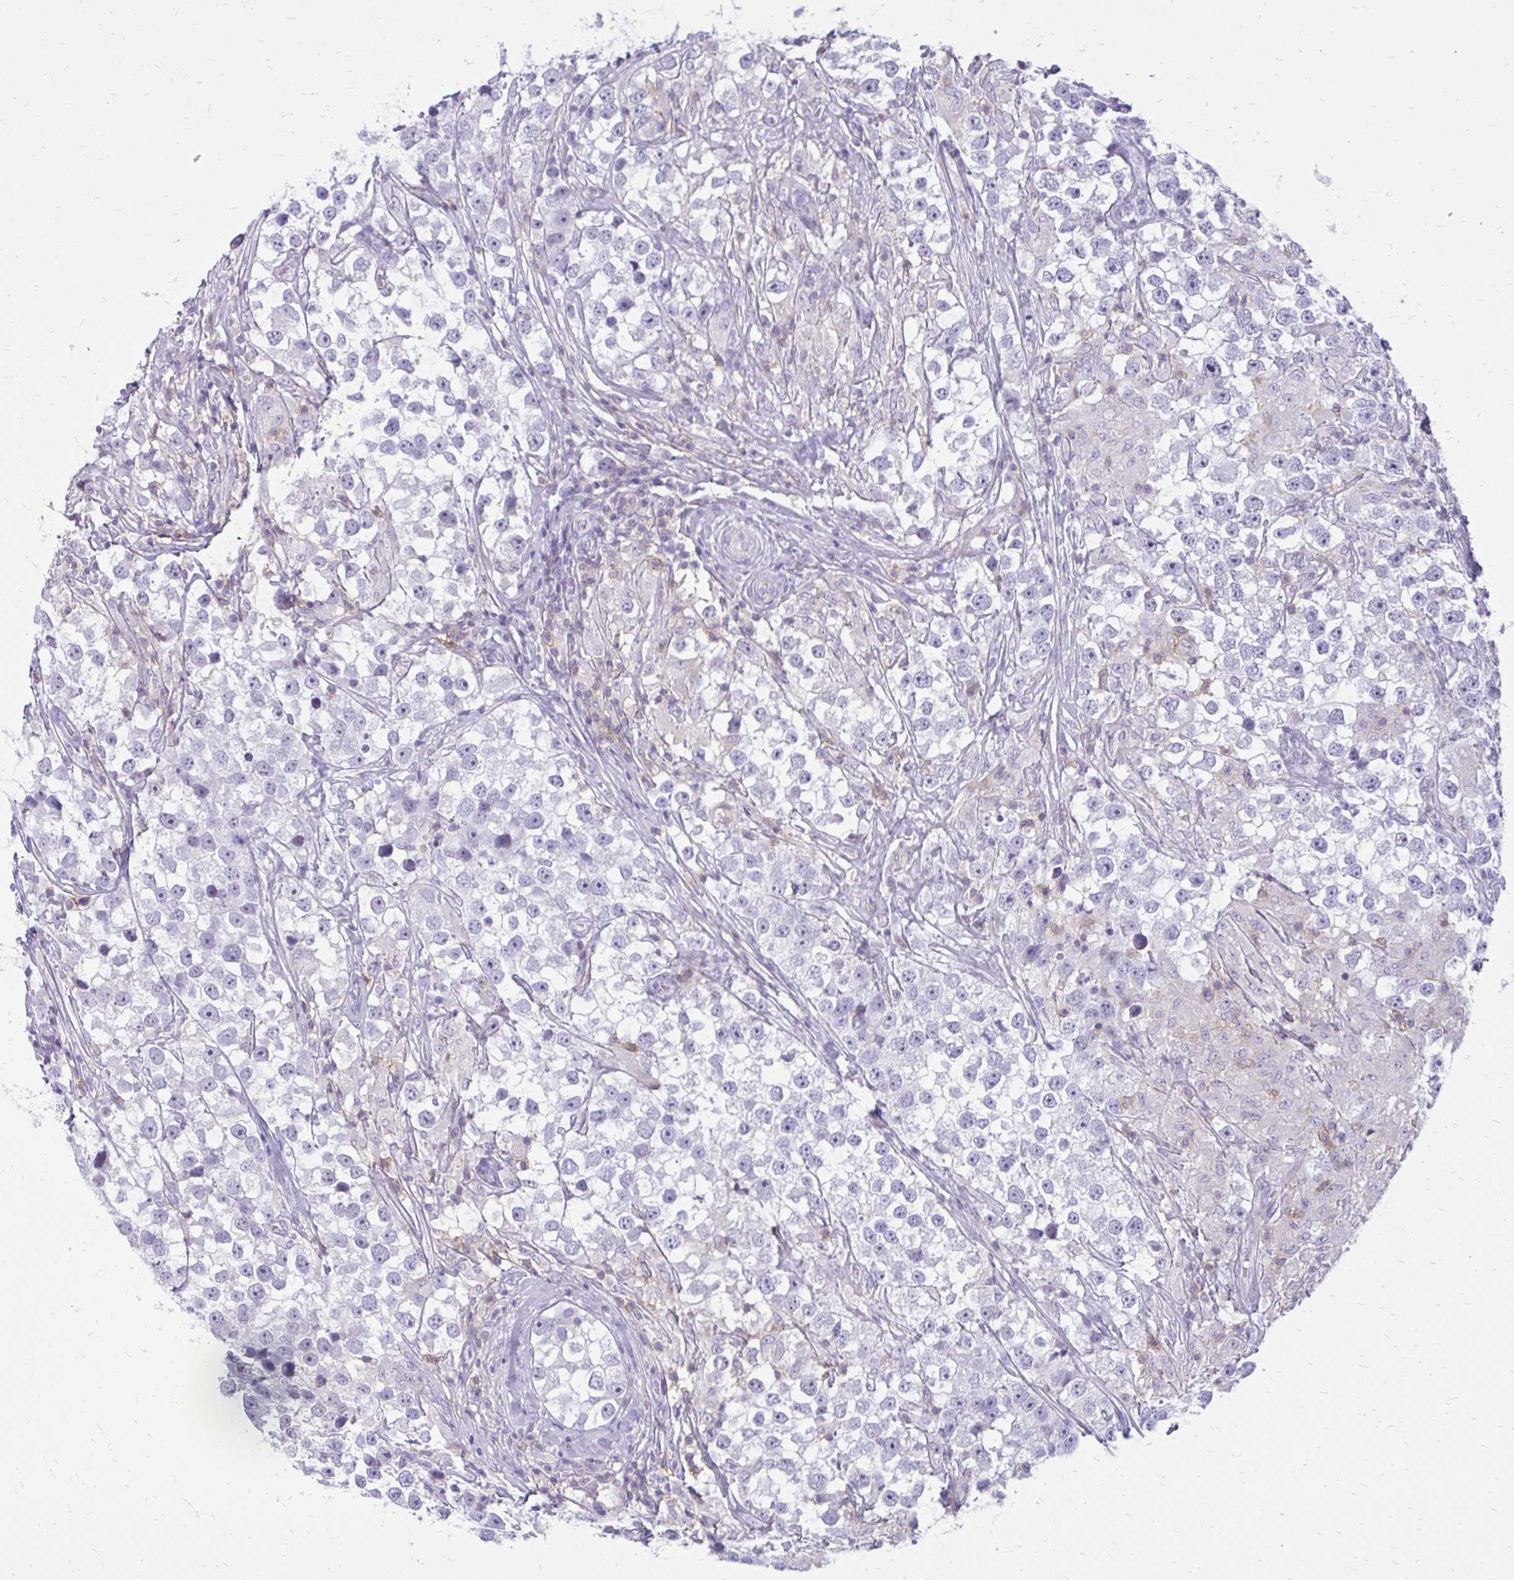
{"staining": {"intensity": "negative", "quantity": "none", "location": "none"}, "tissue": "testis cancer", "cell_type": "Tumor cells", "image_type": "cancer", "snomed": [{"axis": "morphology", "description": "Seminoma, NOS"}, {"axis": "topography", "description": "Testis"}], "caption": "Testis seminoma stained for a protein using immunohistochemistry (IHC) displays no staining tumor cells.", "gene": "GPRIN3", "patient": {"sex": "male", "age": 46}}